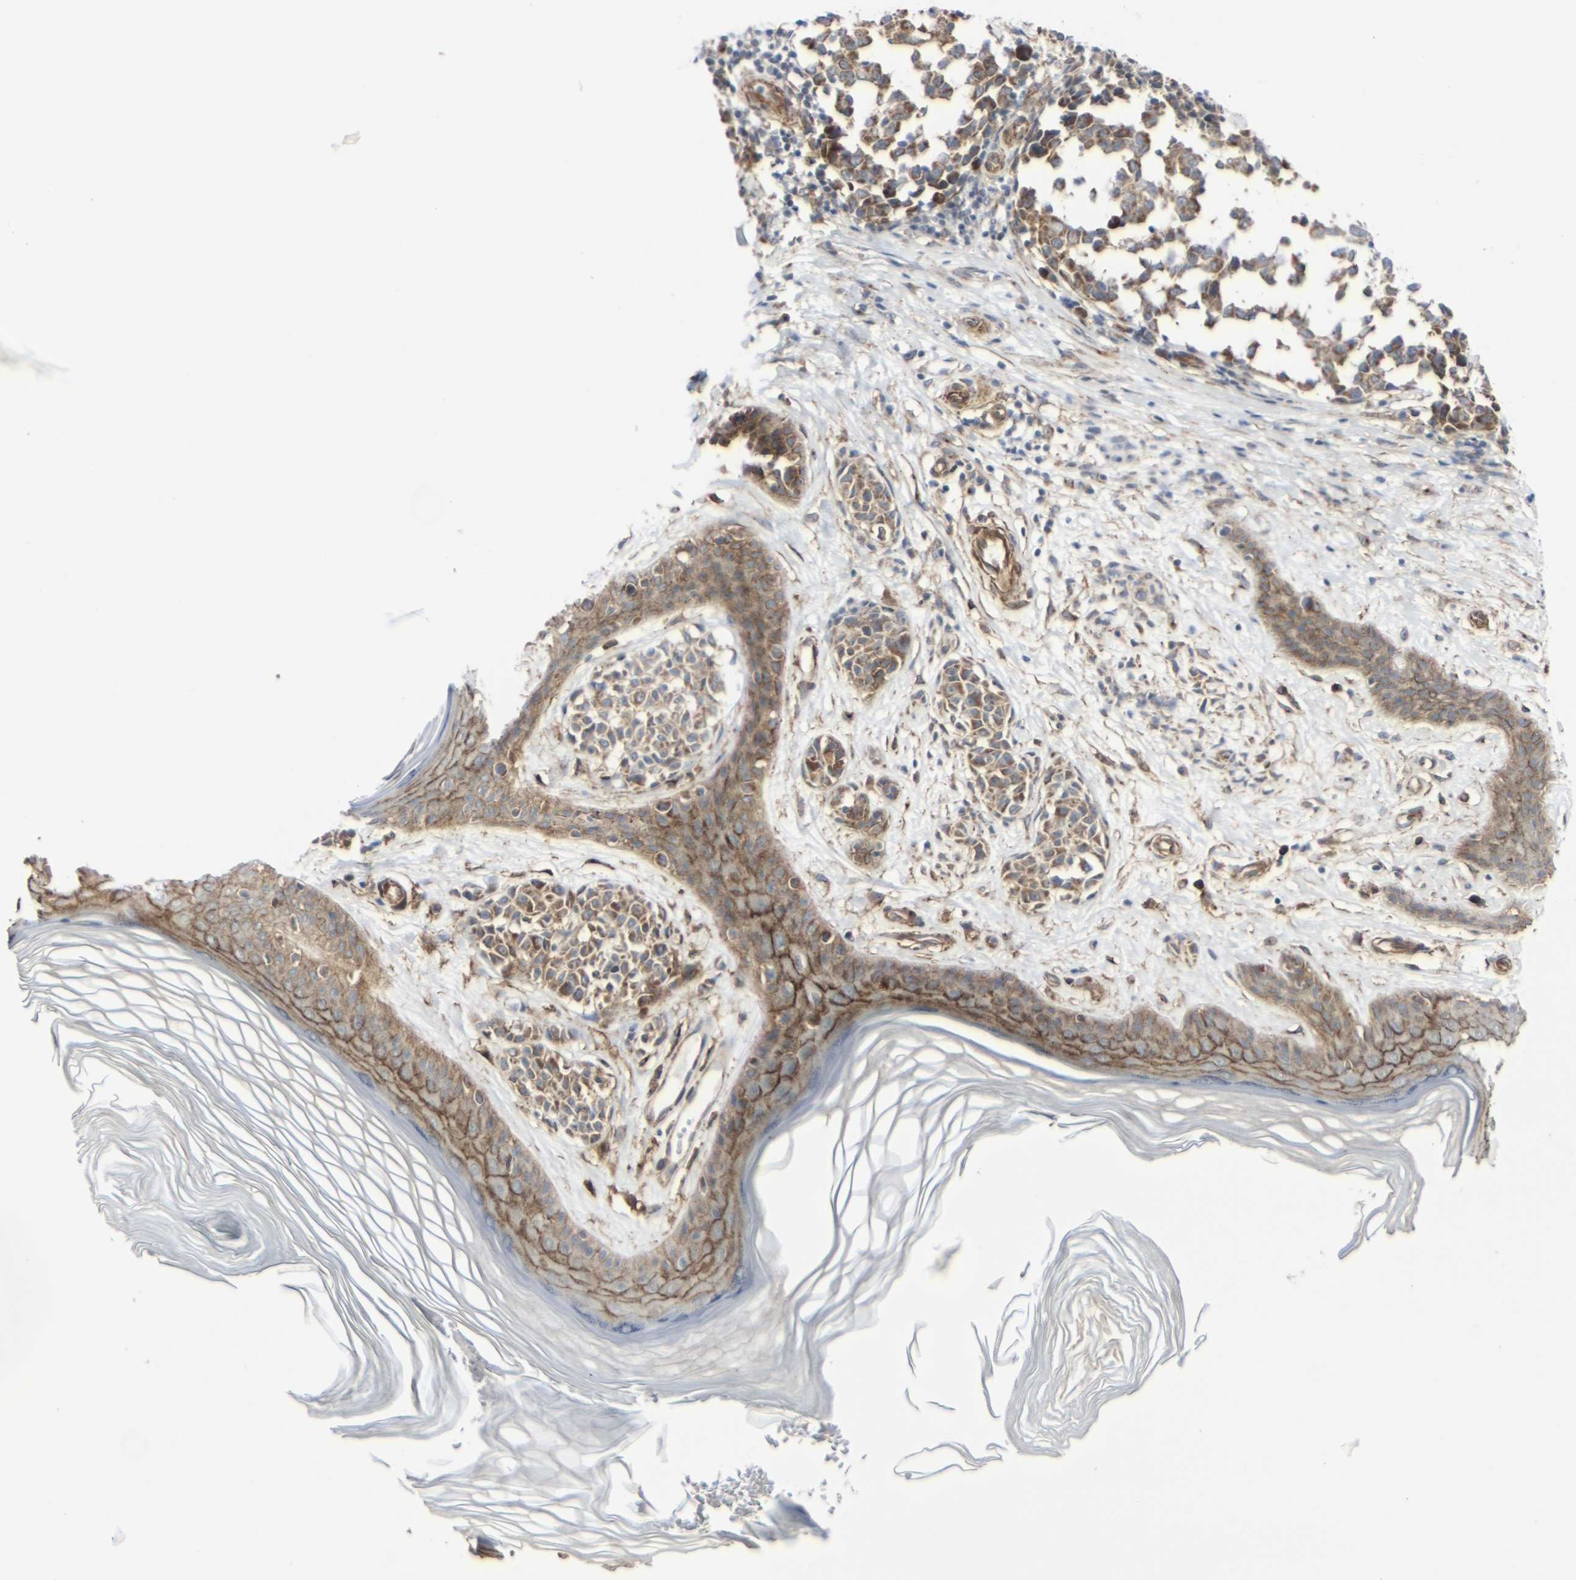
{"staining": {"intensity": "moderate", "quantity": "25%-75%", "location": "cytoplasmic/membranous"}, "tissue": "melanoma", "cell_type": "Tumor cells", "image_type": "cancer", "snomed": [{"axis": "morphology", "description": "Malignant melanoma, NOS"}, {"axis": "topography", "description": "Skin"}], "caption": "Protein expression analysis of malignant melanoma reveals moderate cytoplasmic/membranous expression in approximately 25%-75% of tumor cells. The staining was performed using DAB, with brown indicating positive protein expression. Nuclei are stained blue with hematoxylin.", "gene": "MYOF", "patient": {"sex": "female", "age": 64}}